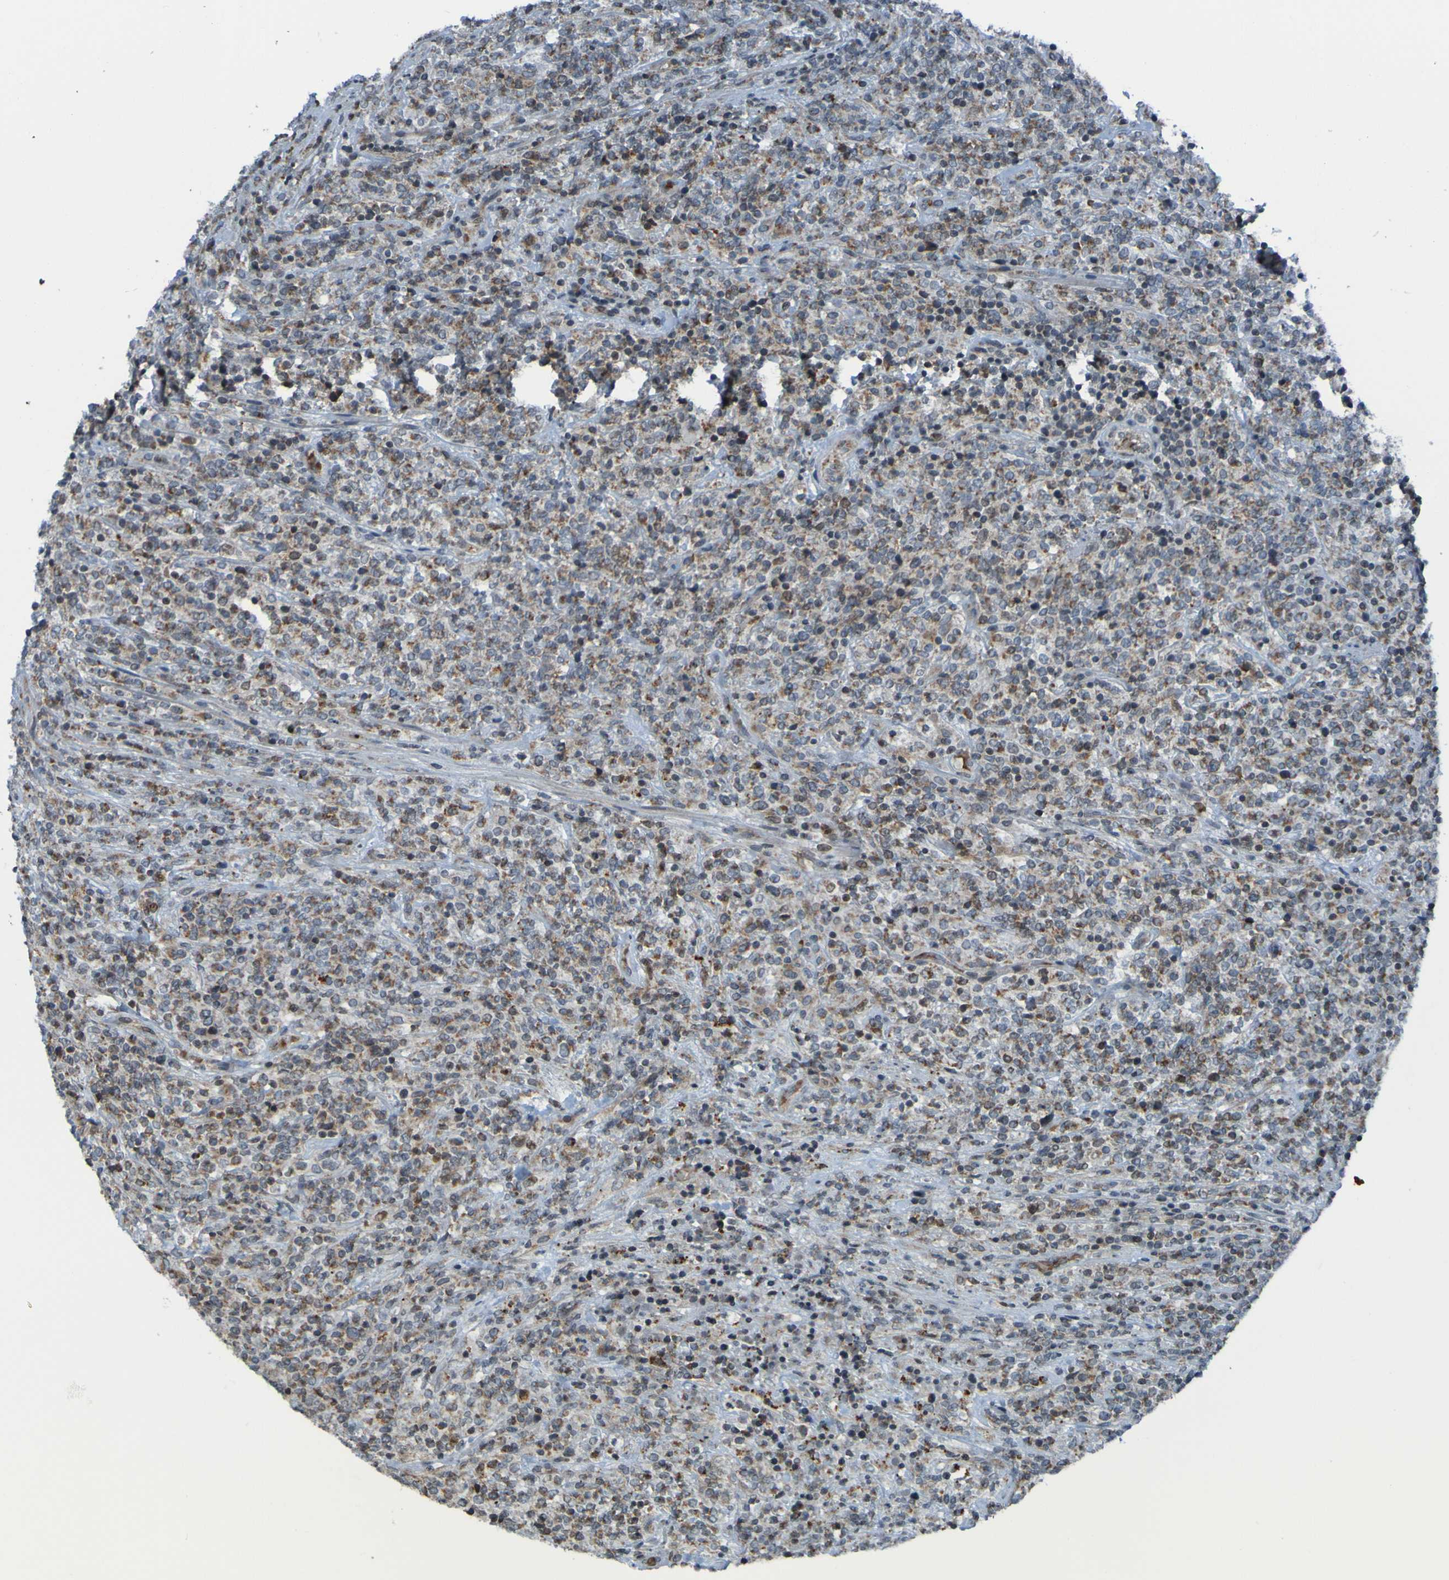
{"staining": {"intensity": "moderate", "quantity": "<25%", "location": "cytoplasmic/membranous"}, "tissue": "lymphoma", "cell_type": "Tumor cells", "image_type": "cancer", "snomed": [{"axis": "morphology", "description": "Malignant lymphoma, non-Hodgkin's type, High grade"}, {"axis": "topography", "description": "Soft tissue"}], "caption": "This micrograph reveals IHC staining of human lymphoma, with low moderate cytoplasmic/membranous positivity in approximately <25% of tumor cells.", "gene": "UNG", "patient": {"sex": "male", "age": 18}}